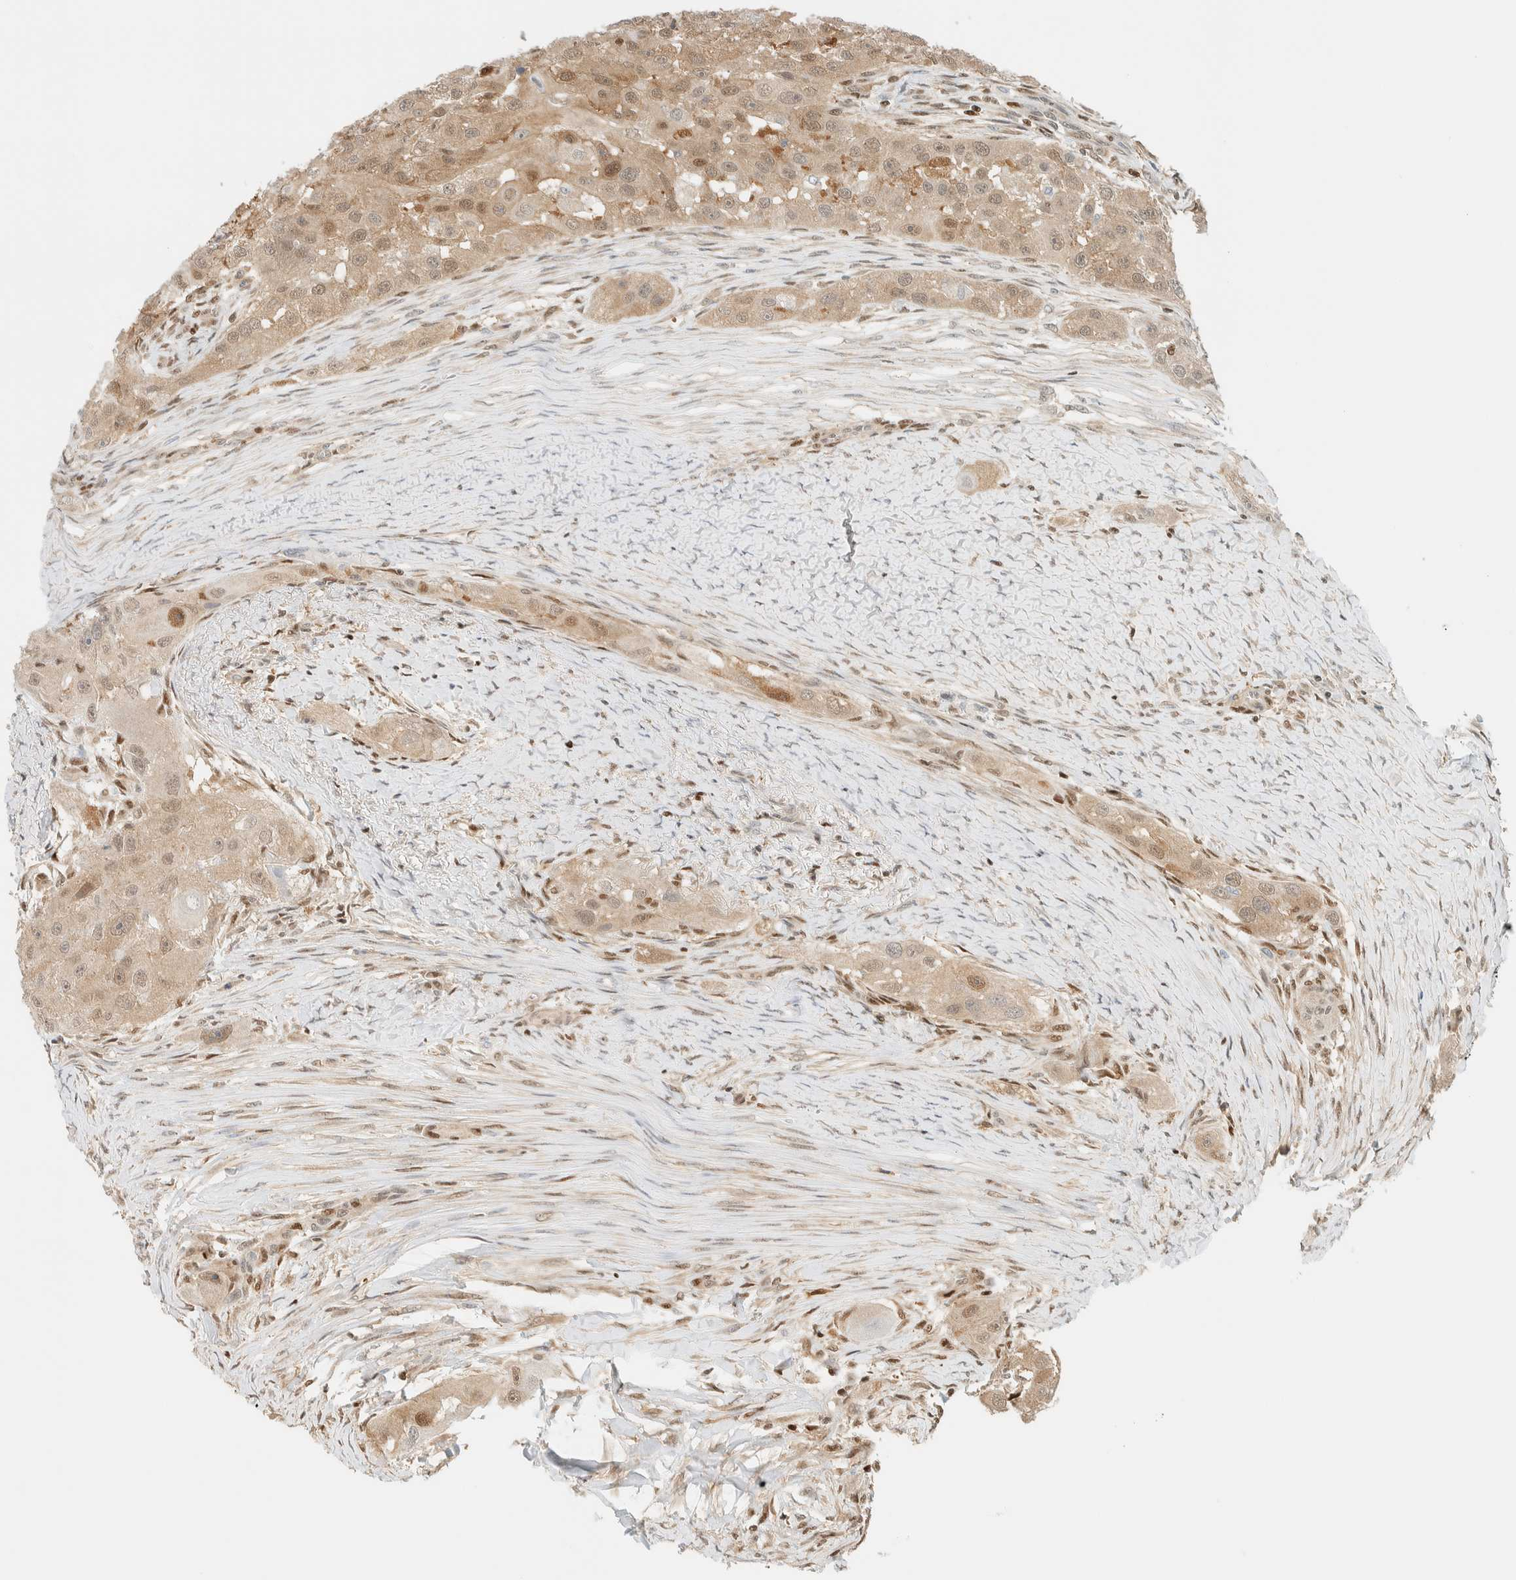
{"staining": {"intensity": "weak", "quantity": ">75%", "location": "cytoplasmic/membranous,nuclear"}, "tissue": "head and neck cancer", "cell_type": "Tumor cells", "image_type": "cancer", "snomed": [{"axis": "morphology", "description": "Normal tissue, NOS"}, {"axis": "morphology", "description": "Squamous cell carcinoma, NOS"}, {"axis": "topography", "description": "Skeletal muscle"}, {"axis": "topography", "description": "Head-Neck"}], "caption": "High-power microscopy captured an immunohistochemistry histopathology image of head and neck squamous cell carcinoma, revealing weak cytoplasmic/membranous and nuclear positivity in approximately >75% of tumor cells.", "gene": "ZBTB37", "patient": {"sex": "male", "age": 51}}